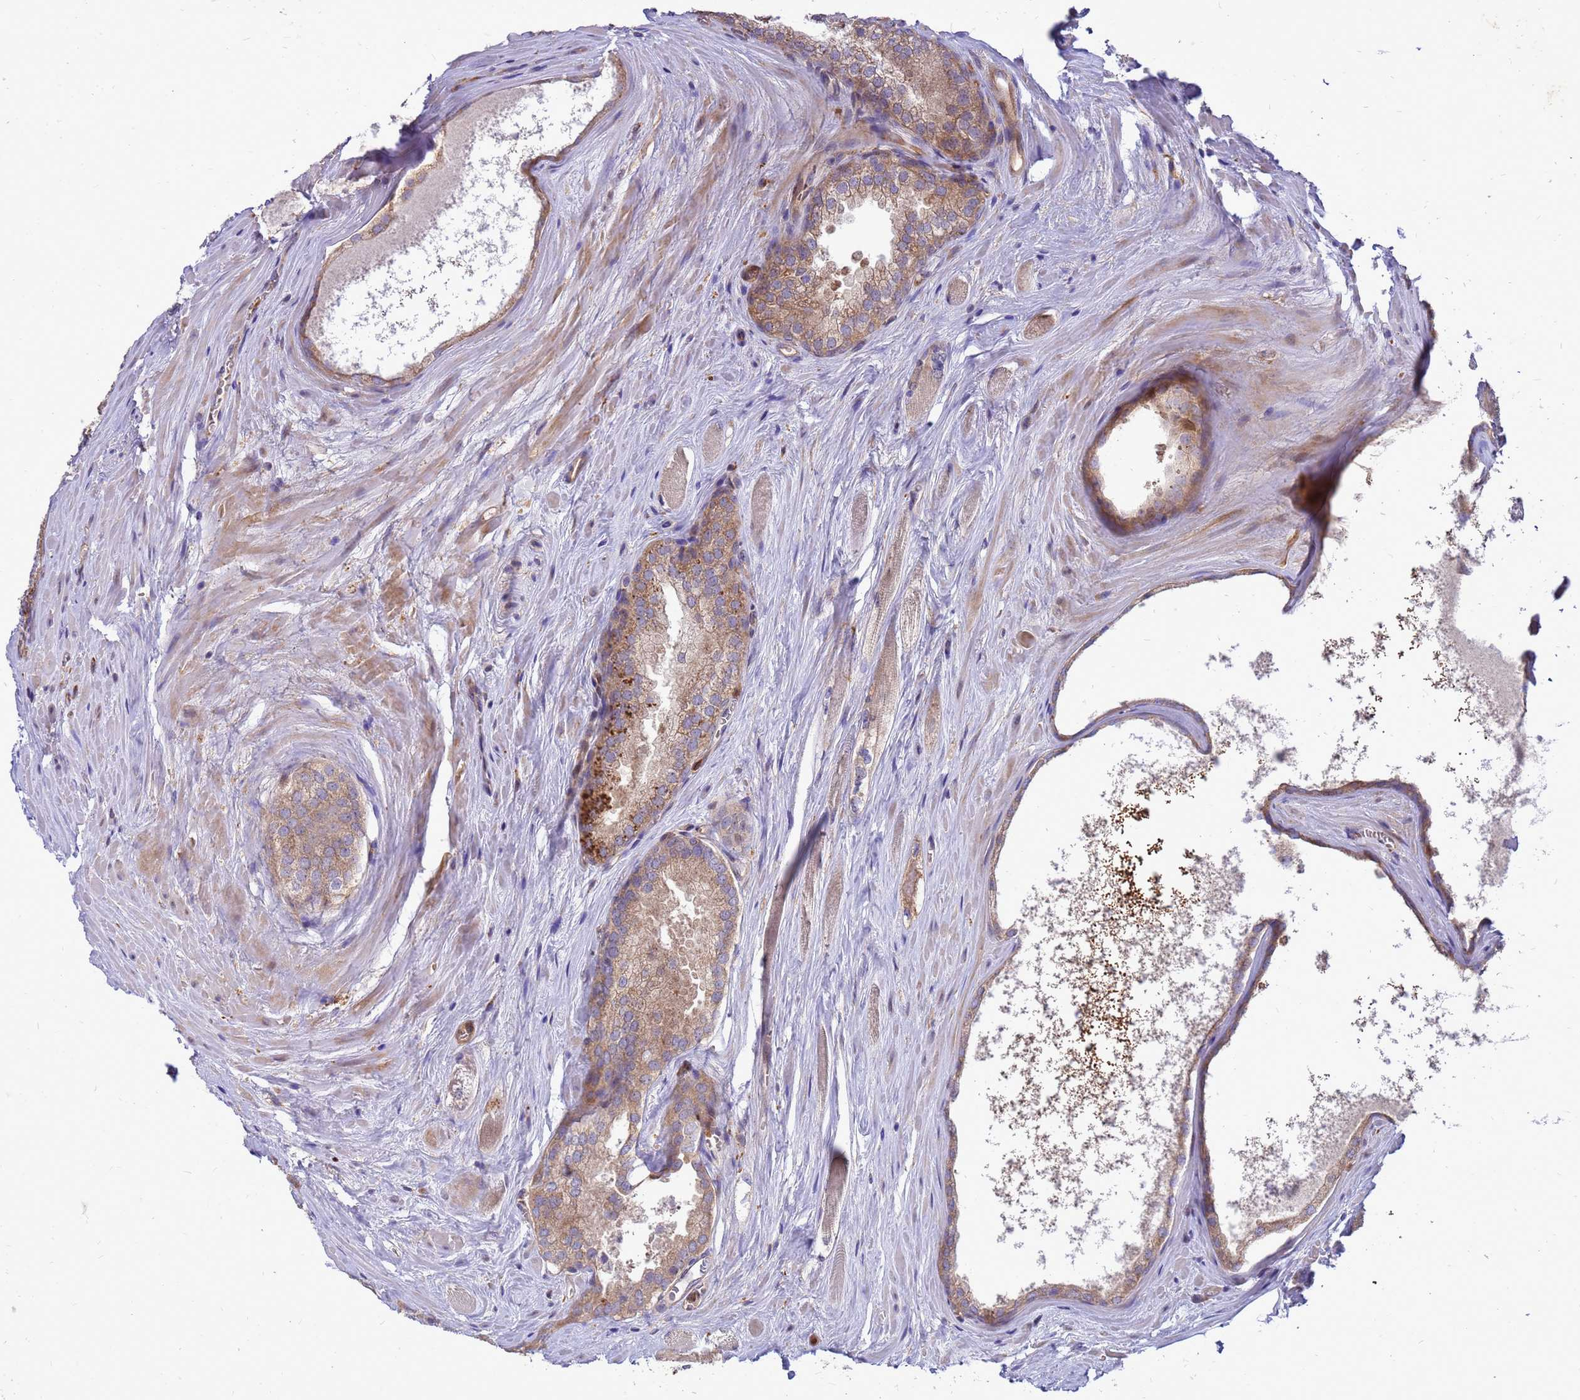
{"staining": {"intensity": "weak", "quantity": "25%-75%", "location": "cytoplasmic/membranous"}, "tissue": "prostate cancer", "cell_type": "Tumor cells", "image_type": "cancer", "snomed": [{"axis": "morphology", "description": "Adenocarcinoma, Low grade"}, {"axis": "topography", "description": "Prostate"}], "caption": "A photomicrograph showing weak cytoplasmic/membranous positivity in about 25%-75% of tumor cells in prostate cancer (low-grade adenocarcinoma), as visualized by brown immunohistochemical staining.", "gene": "RNF215", "patient": {"sex": "male", "age": 68}}